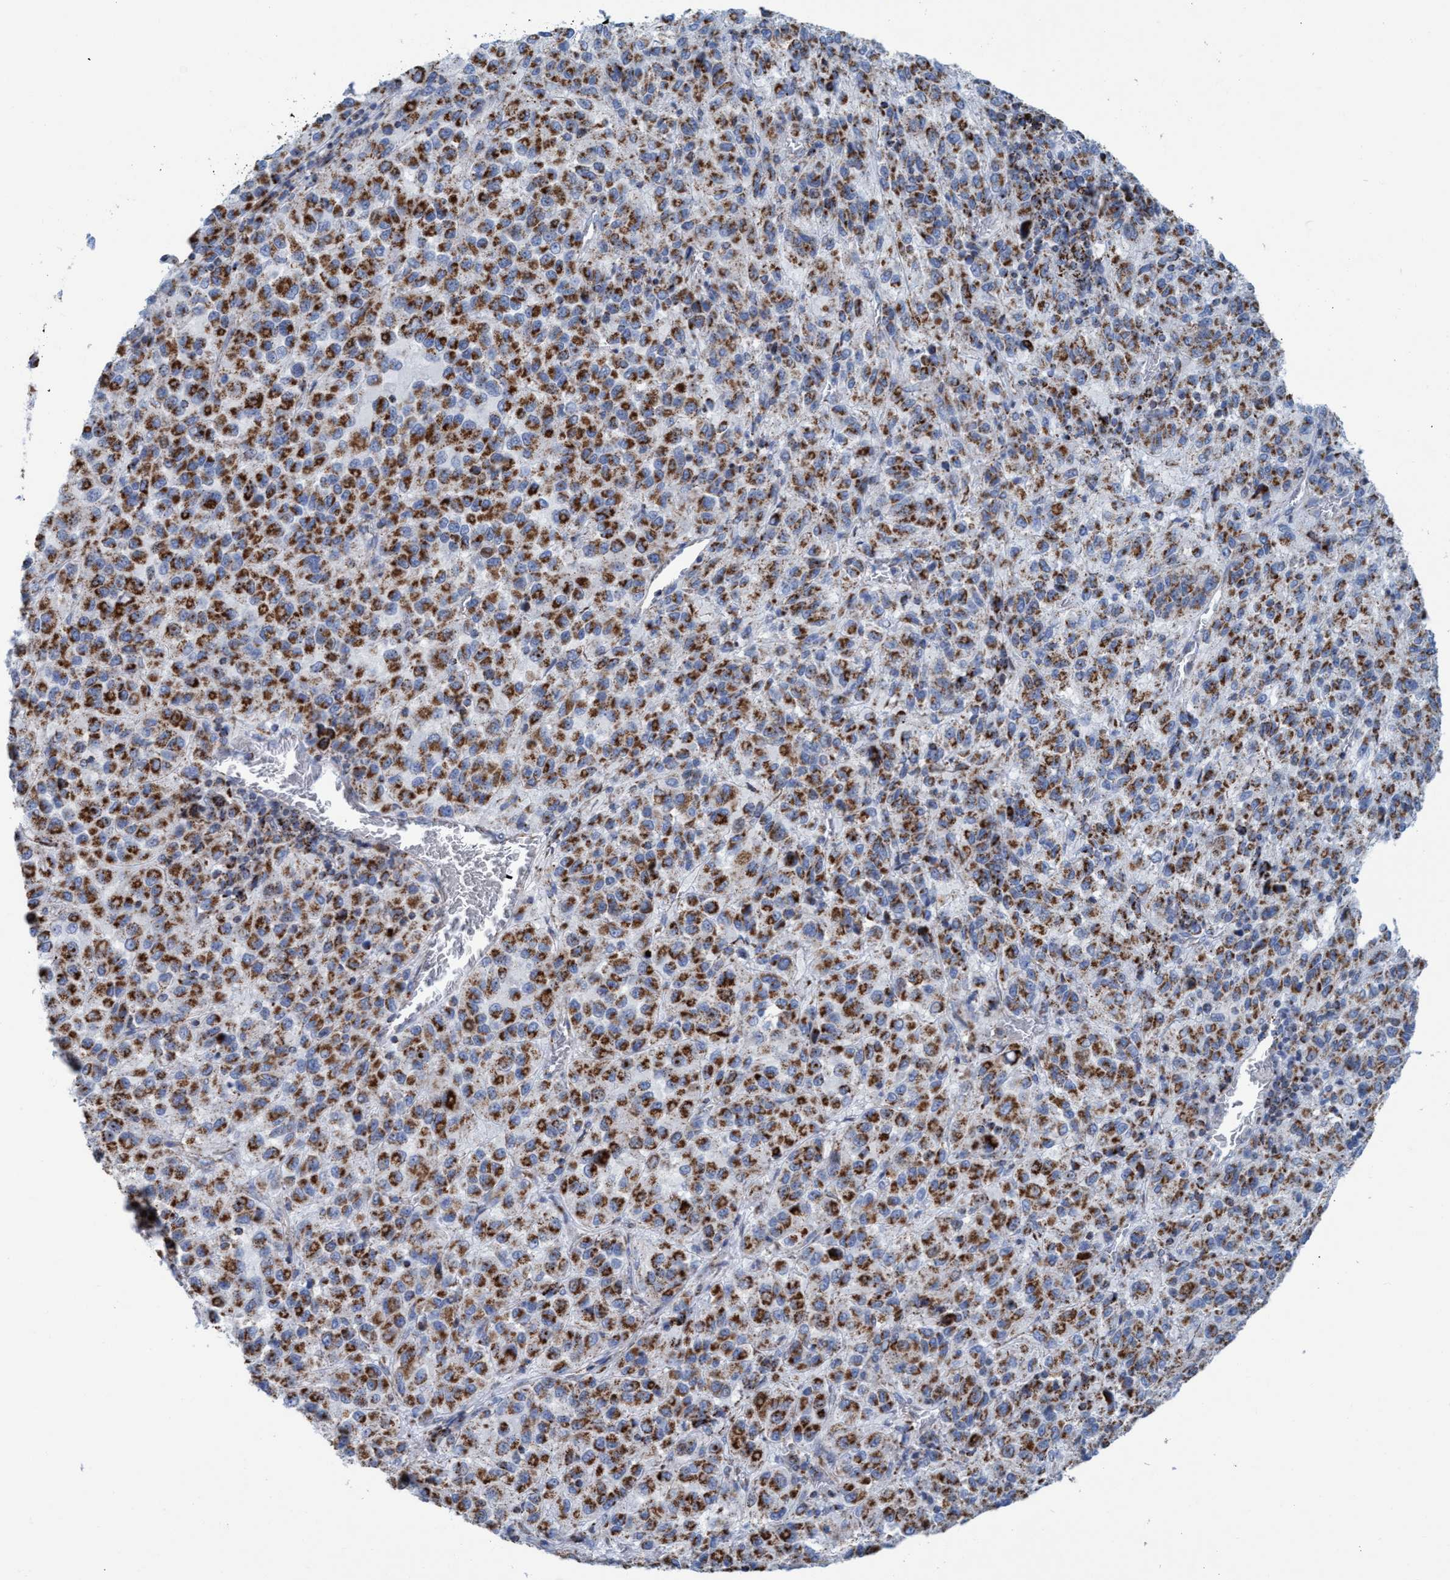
{"staining": {"intensity": "strong", "quantity": ">75%", "location": "cytoplasmic/membranous"}, "tissue": "skin cancer", "cell_type": "Tumor cells", "image_type": "cancer", "snomed": [{"axis": "morphology", "description": "Squamous cell carcinoma, NOS"}, {"axis": "topography", "description": "Skin"}], "caption": "Skin cancer (squamous cell carcinoma) stained with immunohistochemistry reveals strong cytoplasmic/membranous staining in approximately >75% of tumor cells.", "gene": "GGA3", "patient": {"sex": "female", "age": 73}}